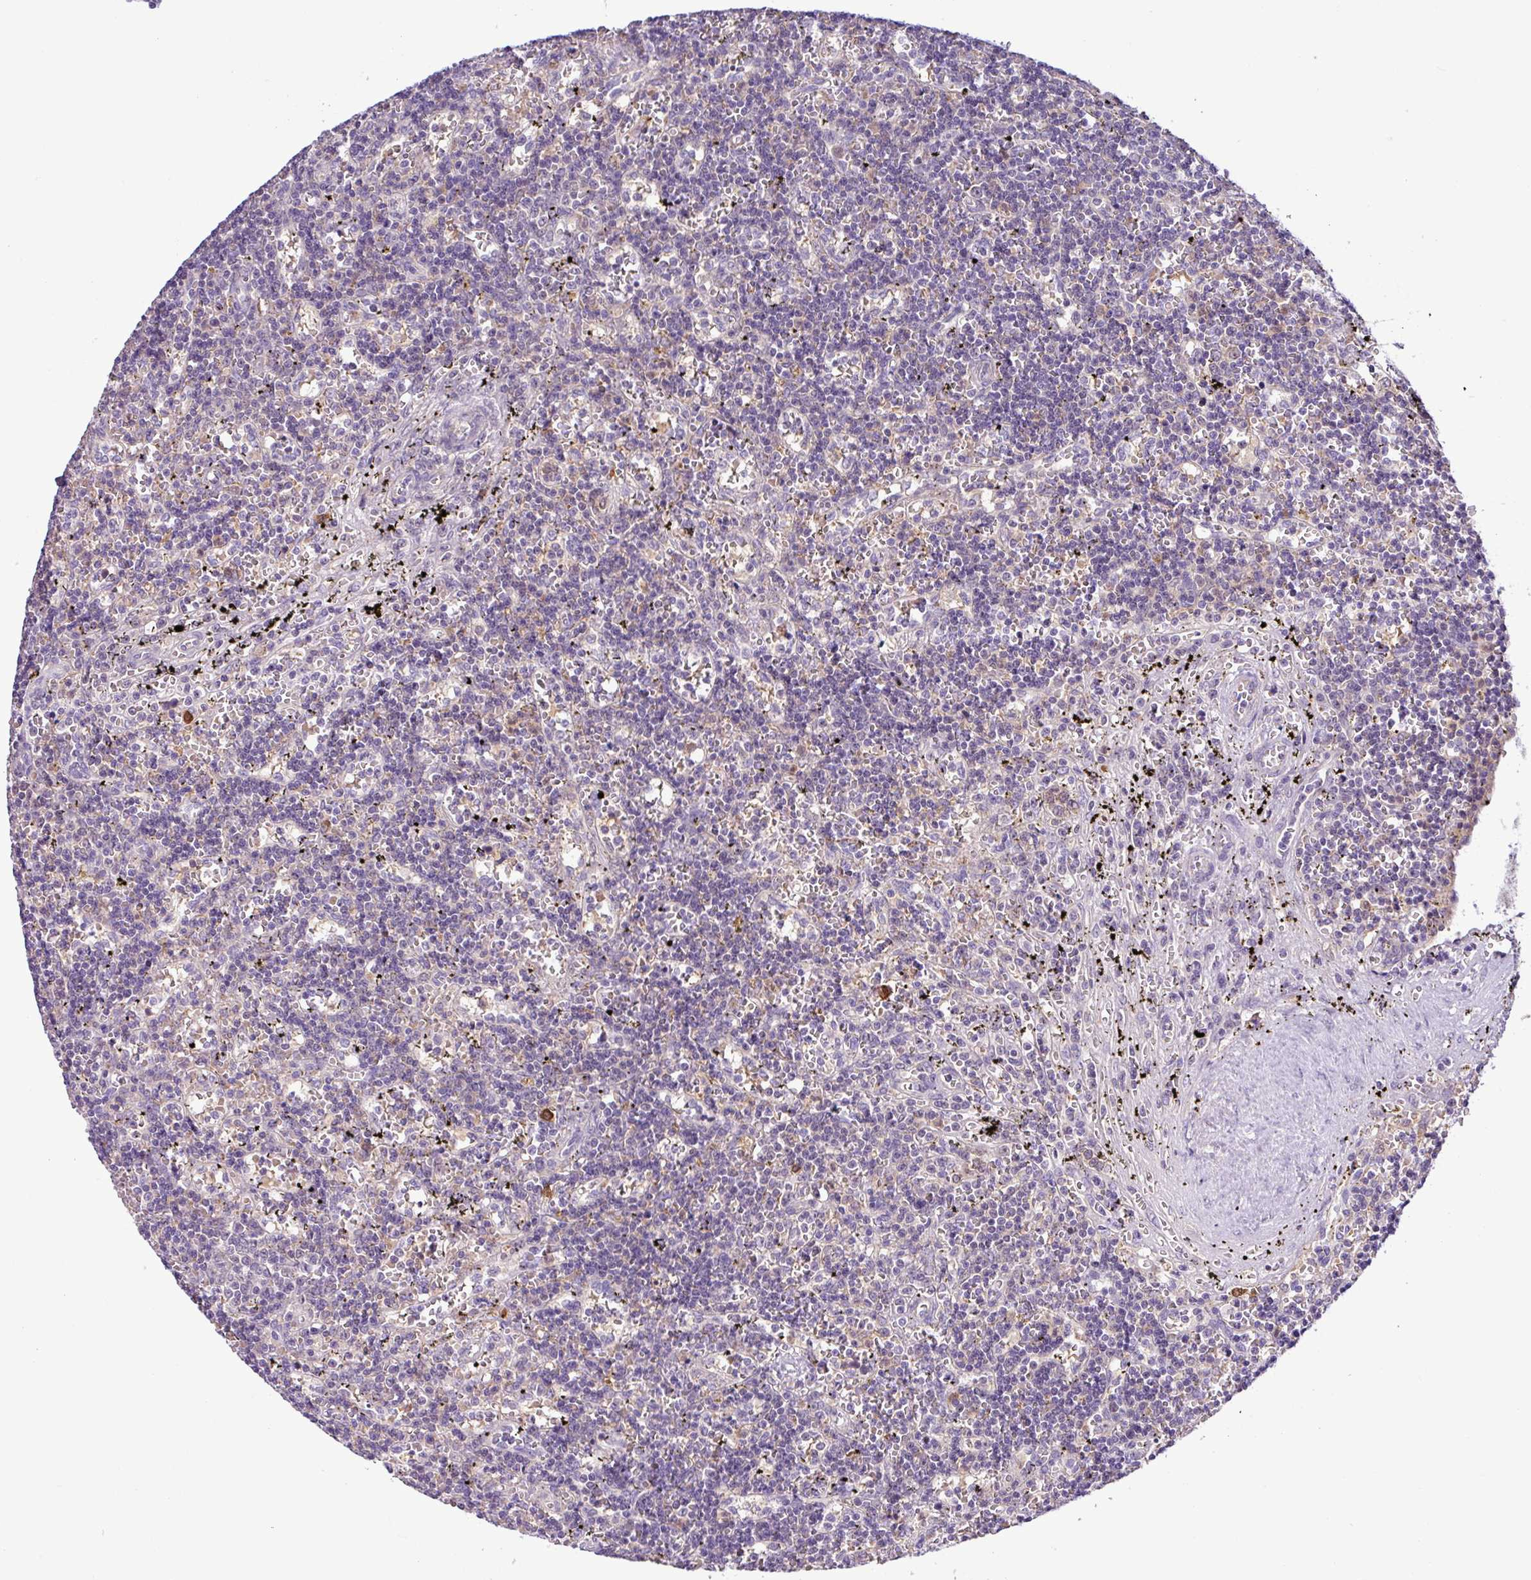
{"staining": {"intensity": "negative", "quantity": "none", "location": "none"}, "tissue": "lymphoma", "cell_type": "Tumor cells", "image_type": "cancer", "snomed": [{"axis": "morphology", "description": "Malignant lymphoma, non-Hodgkin's type, Low grade"}, {"axis": "topography", "description": "Spleen"}], "caption": "High power microscopy photomicrograph of an immunohistochemistry (IHC) photomicrograph of lymphoma, revealing no significant positivity in tumor cells. (Immunohistochemistry, brightfield microscopy, high magnification).", "gene": "TONSL", "patient": {"sex": "male", "age": 60}}